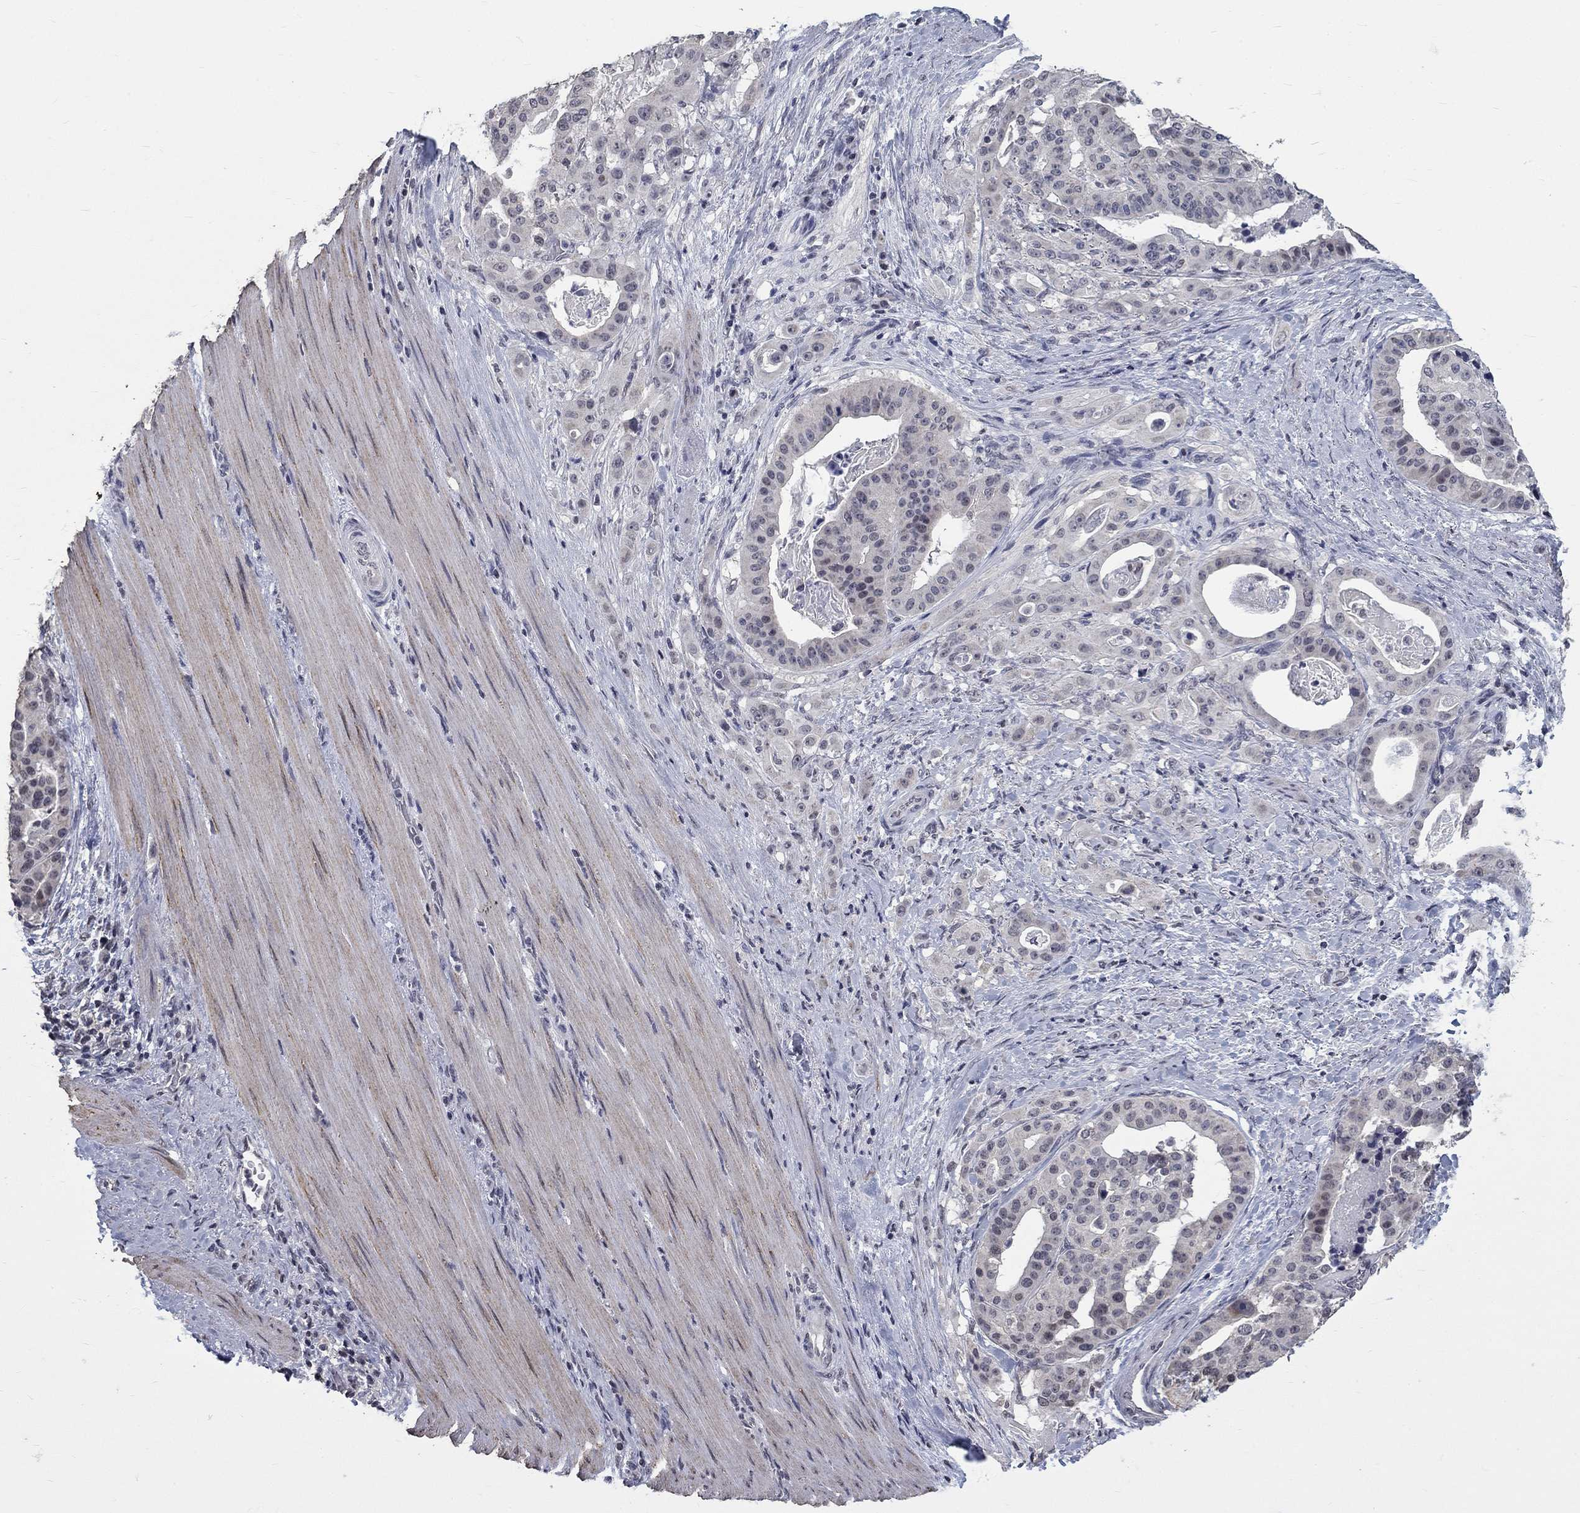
{"staining": {"intensity": "negative", "quantity": "none", "location": "none"}, "tissue": "stomach cancer", "cell_type": "Tumor cells", "image_type": "cancer", "snomed": [{"axis": "morphology", "description": "Adenocarcinoma, NOS"}, {"axis": "topography", "description": "Stomach"}], "caption": "Histopathology image shows no protein staining in tumor cells of stomach adenocarcinoma tissue.", "gene": "SPATA33", "patient": {"sex": "male", "age": 48}}